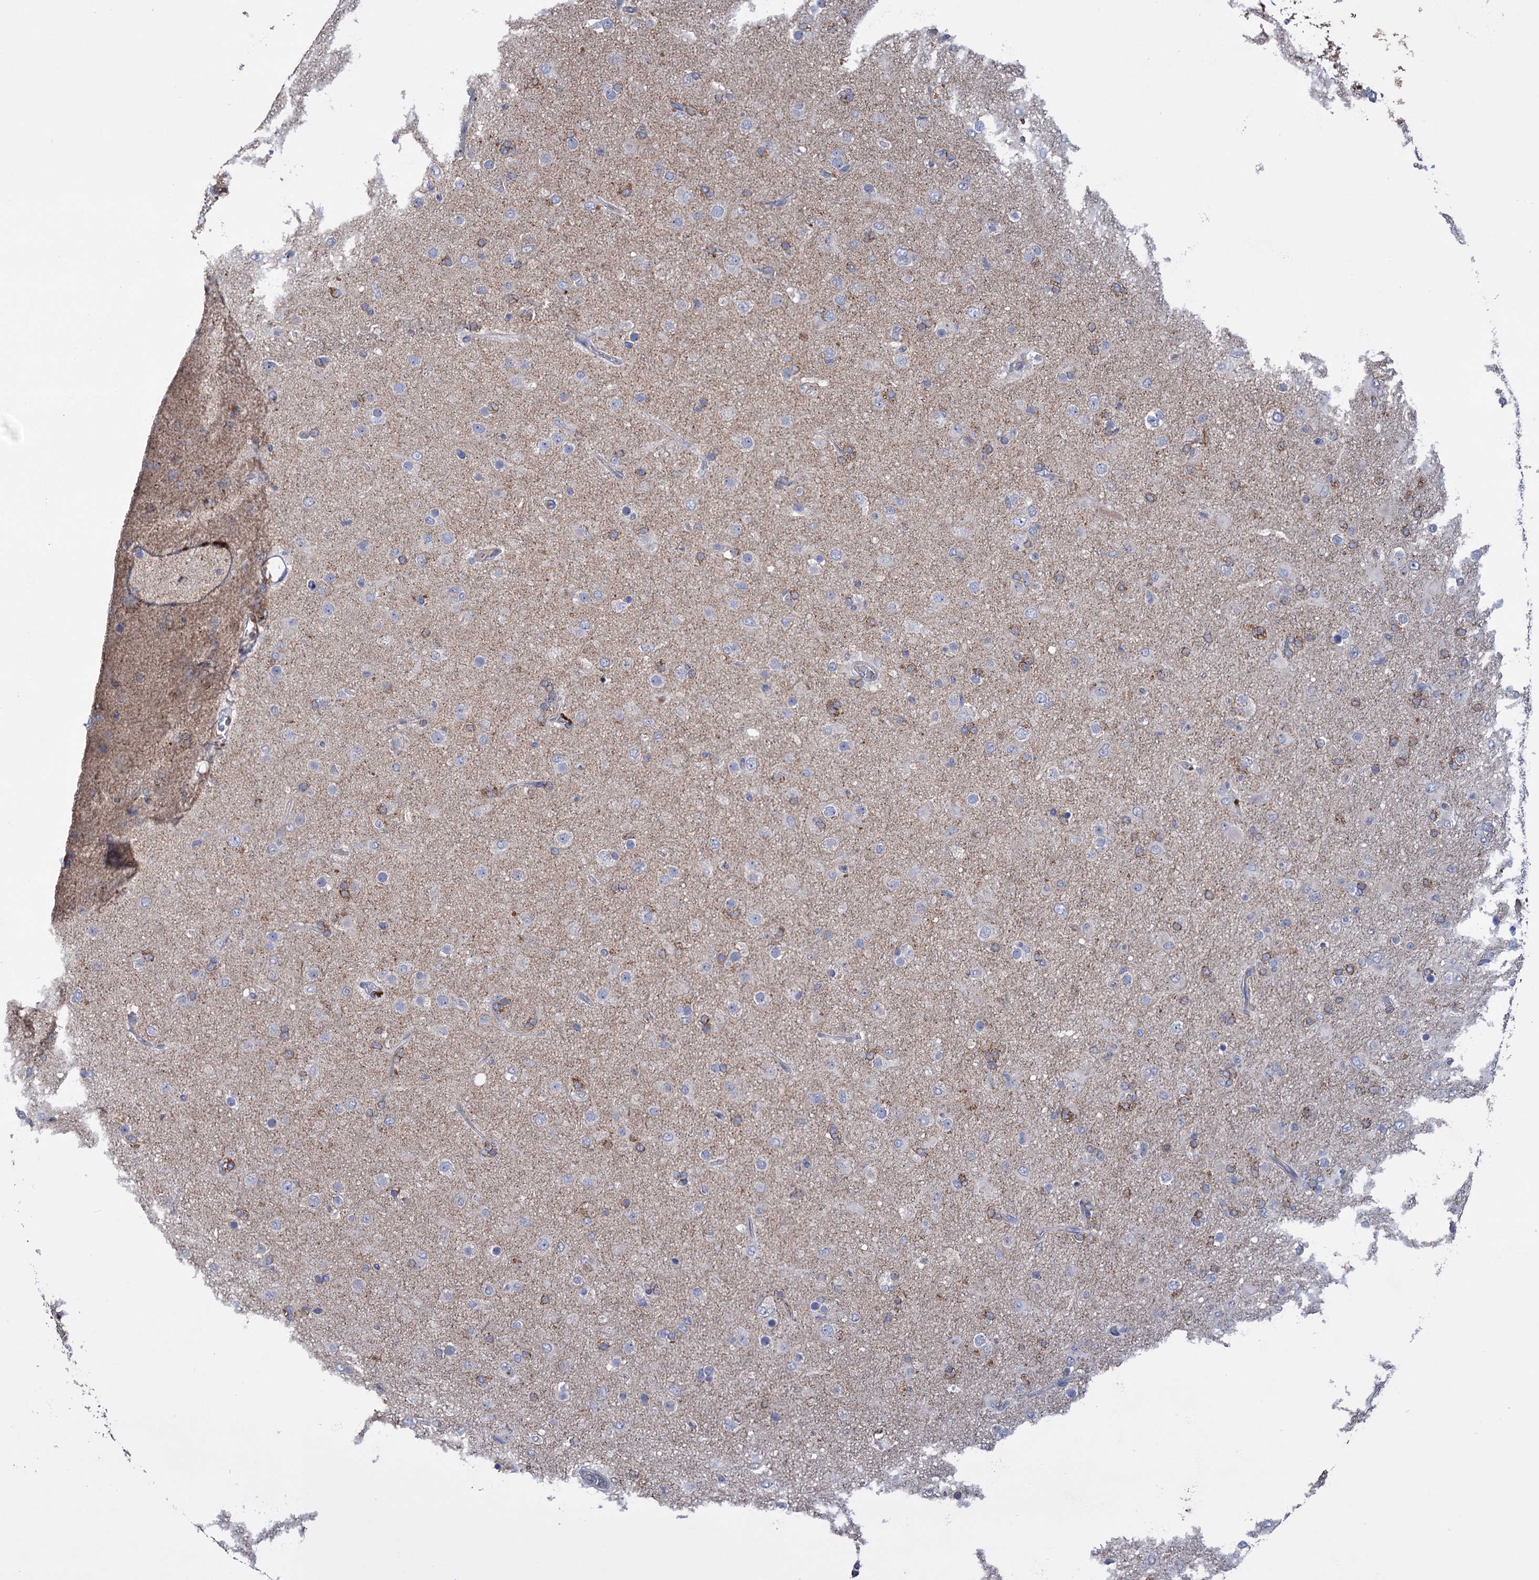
{"staining": {"intensity": "negative", "quantity": "none", "location": "none"}, "tissue": "glioma", "cell_type": "Tumor cells", "image_type": "cancer", "snomed": [{"axis": "morphology", "description": "Glioma, malignant, Low grade"}, {"axis": "topography", "description": "Brain"}], "caption": "Tumor cells show no significant protein staining in malignant glioma (low-grade).", "gene": "BBS4", "patient": {"sex": "male", "age": 65}}